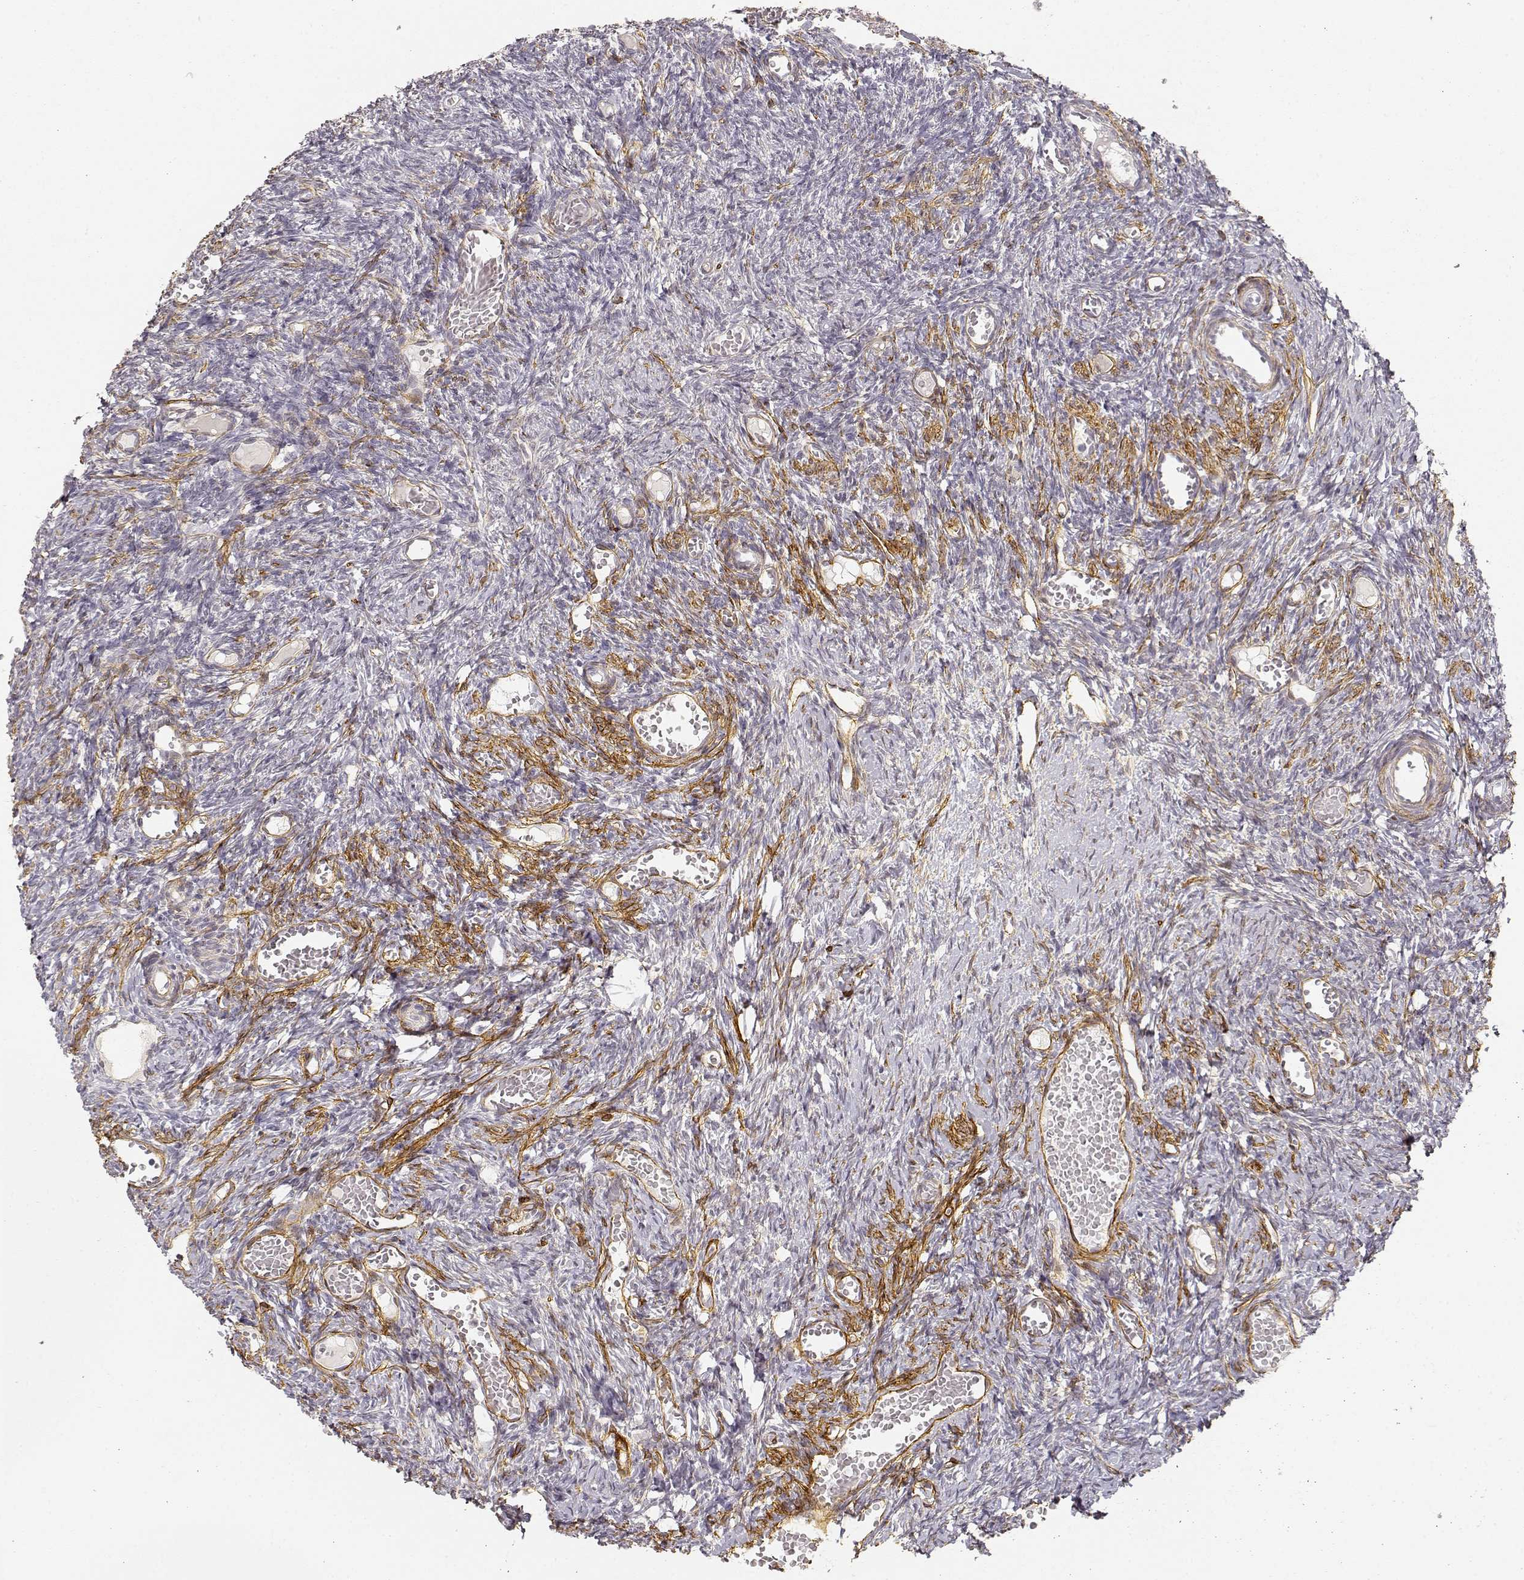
{"staining": {"intensity": "negative", "quantity": "none", "location": "none"}, "tissue": "ovary", "cell_type": "Ovarian stroma cells", "image_type": "normal", "snomed": [{"axis": "morphology", "description": "Normal tissue, NOS"}, {"axis": "topography", "description": "Ovary"}], "caption": "Human ovary stained for a protein using immunohistochemistry (IHC) exhibits no positivity in ovarian stroma cells.", "gene": "LAMA4", "patient": {"sex": "female", "age": 39}}